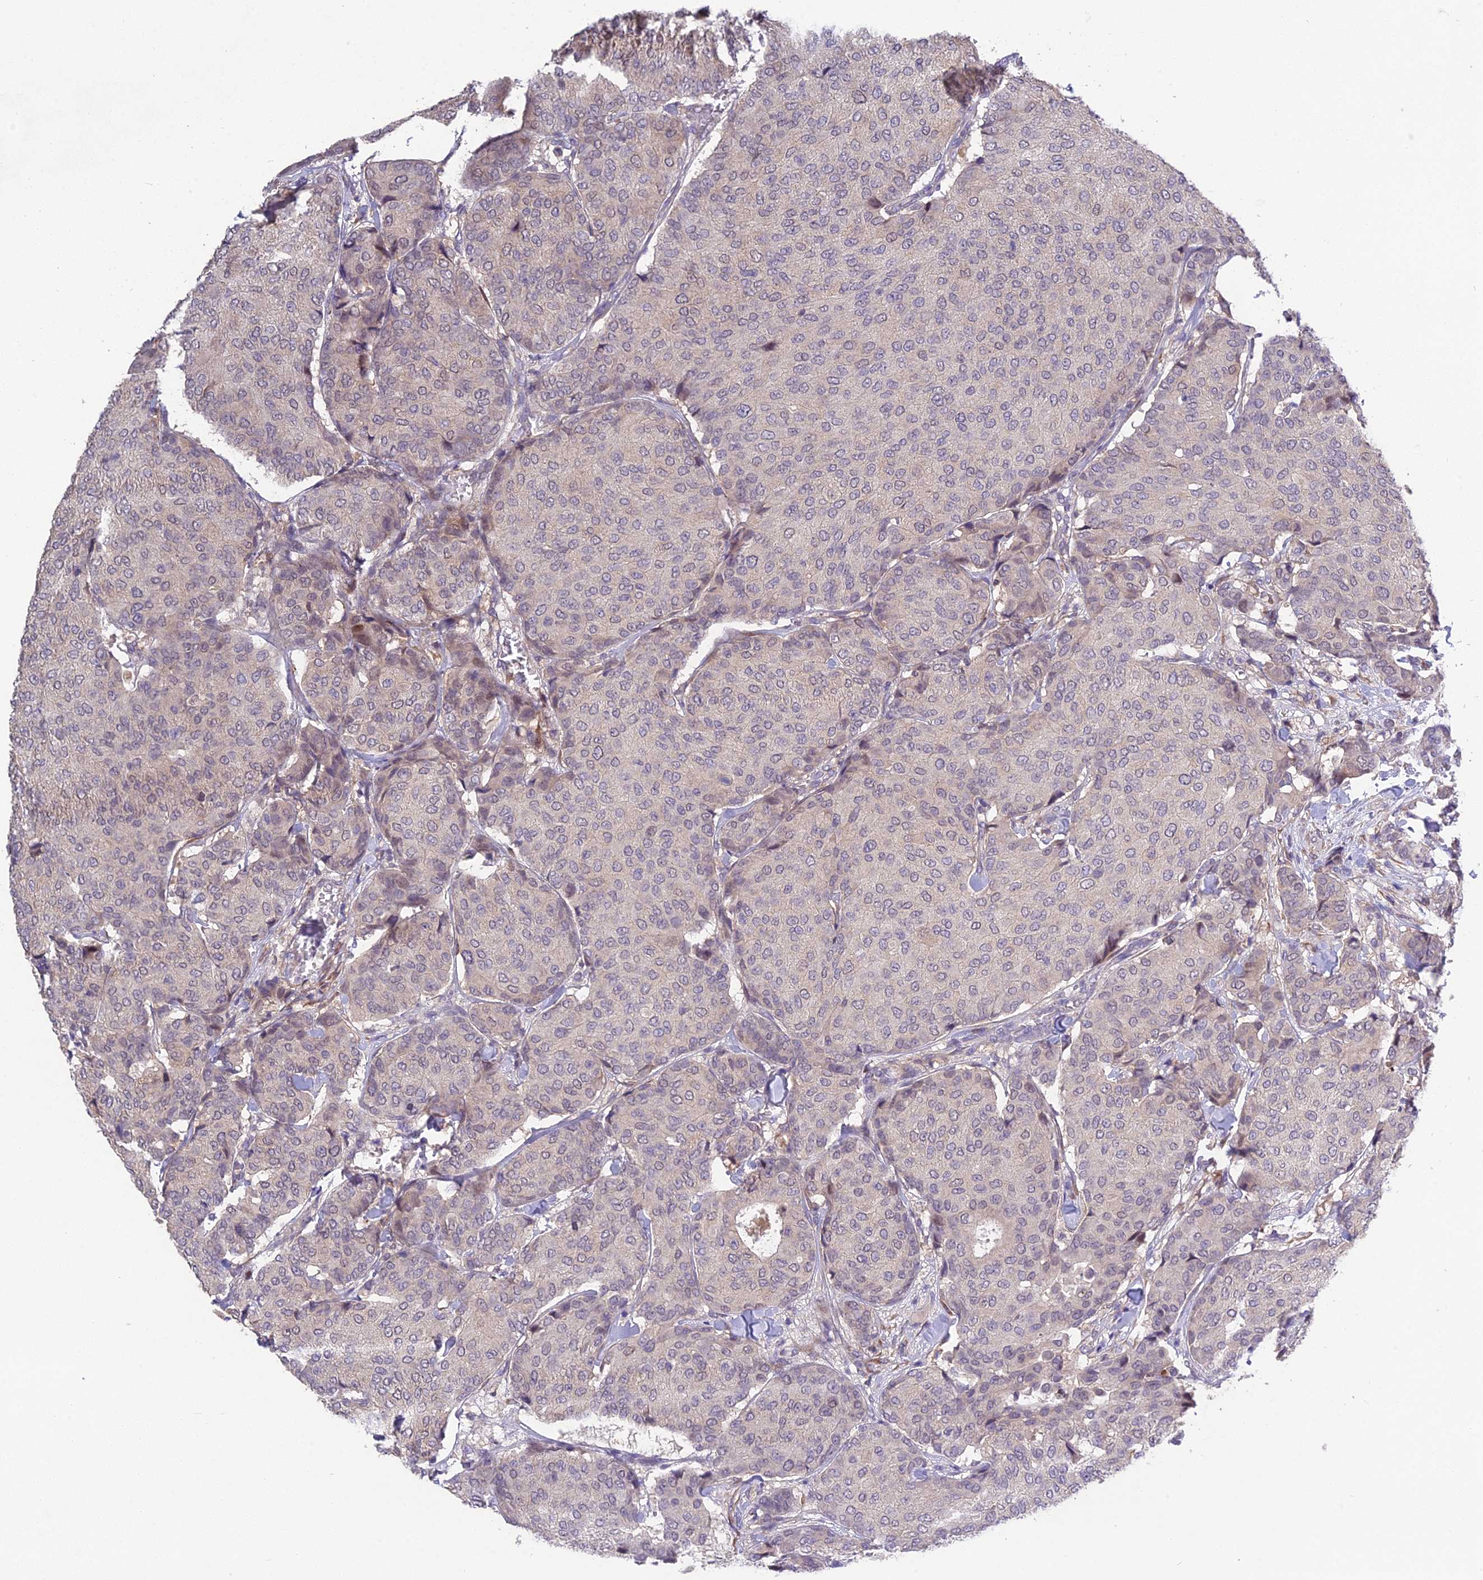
{"staining": {"intensity": "negative", "quantity": "none", "location": "none"}, "tissue": "breast cancer", "cell_type": "Tumor cells", "image_type": "cancer", "snomed": [{"axis": "morphology", "description": "Duct carcinoma"}, {"axis": "topography", "description": "Breast"}], "caption": "Breast intraductal carcinoma was stained to show a protein in brown. There is no significant positivity in tumor cells.", "gene": "PUS10", "patient": {"sex": "female", "age": 75}}